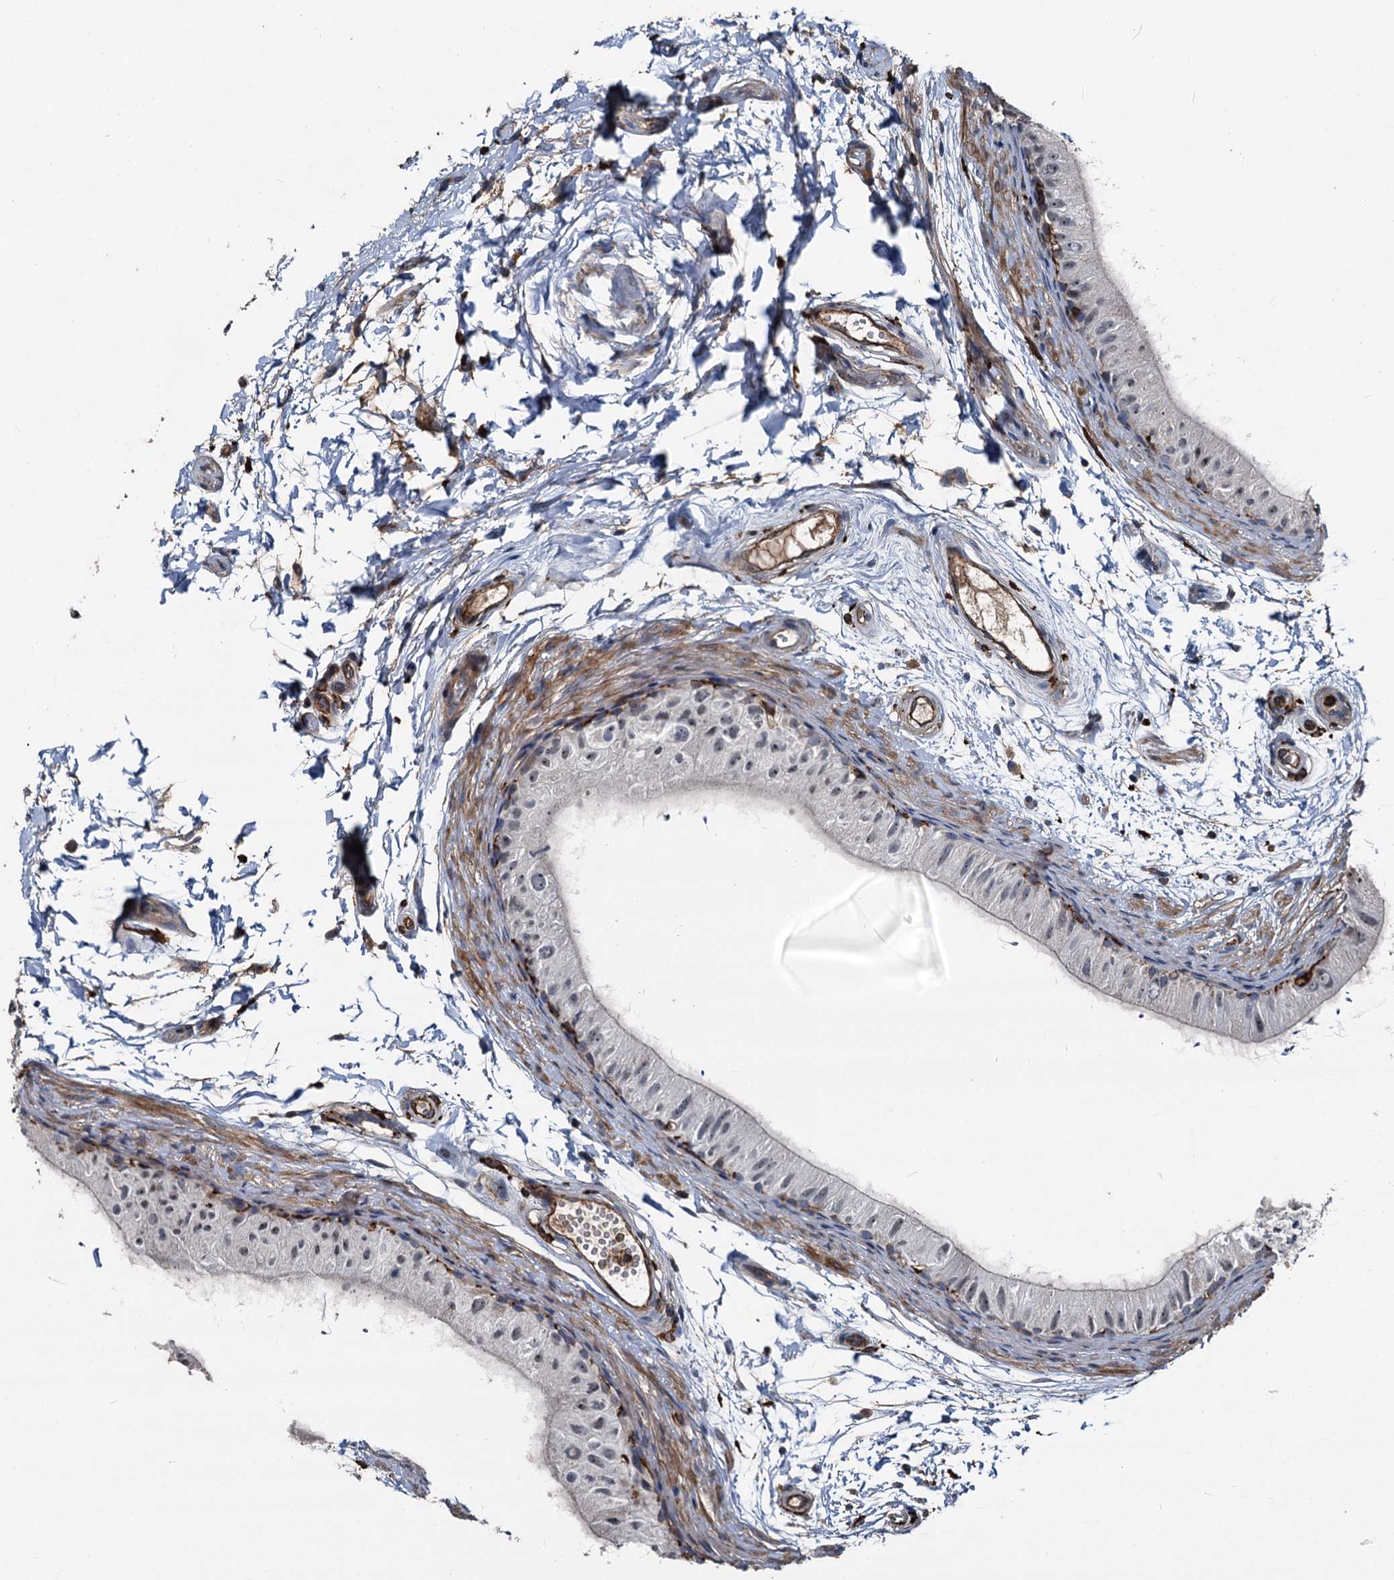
{"staining": {"intensity": "negative", "quantity": "none", "location": "none"}, "tissue": "epididymis", "cell_type": "Glandular cells", "image_type": "normal", "snomed": [{"axis": "morphology", "description": "Normal tissue, NOS"}, {"axis": "topography", "description": "Epididymis"}], "caption": "The photomicrograph demonstrates no significant expression in glandular cells of epididymis. The staining is performed using DAB (3,3'-diaminobenzidine) brown chromogen with nuclei counter-stained in using hematoxylin.", "gene": "PLEKHO2", "patient": {"sex": "male", "age": 50}}